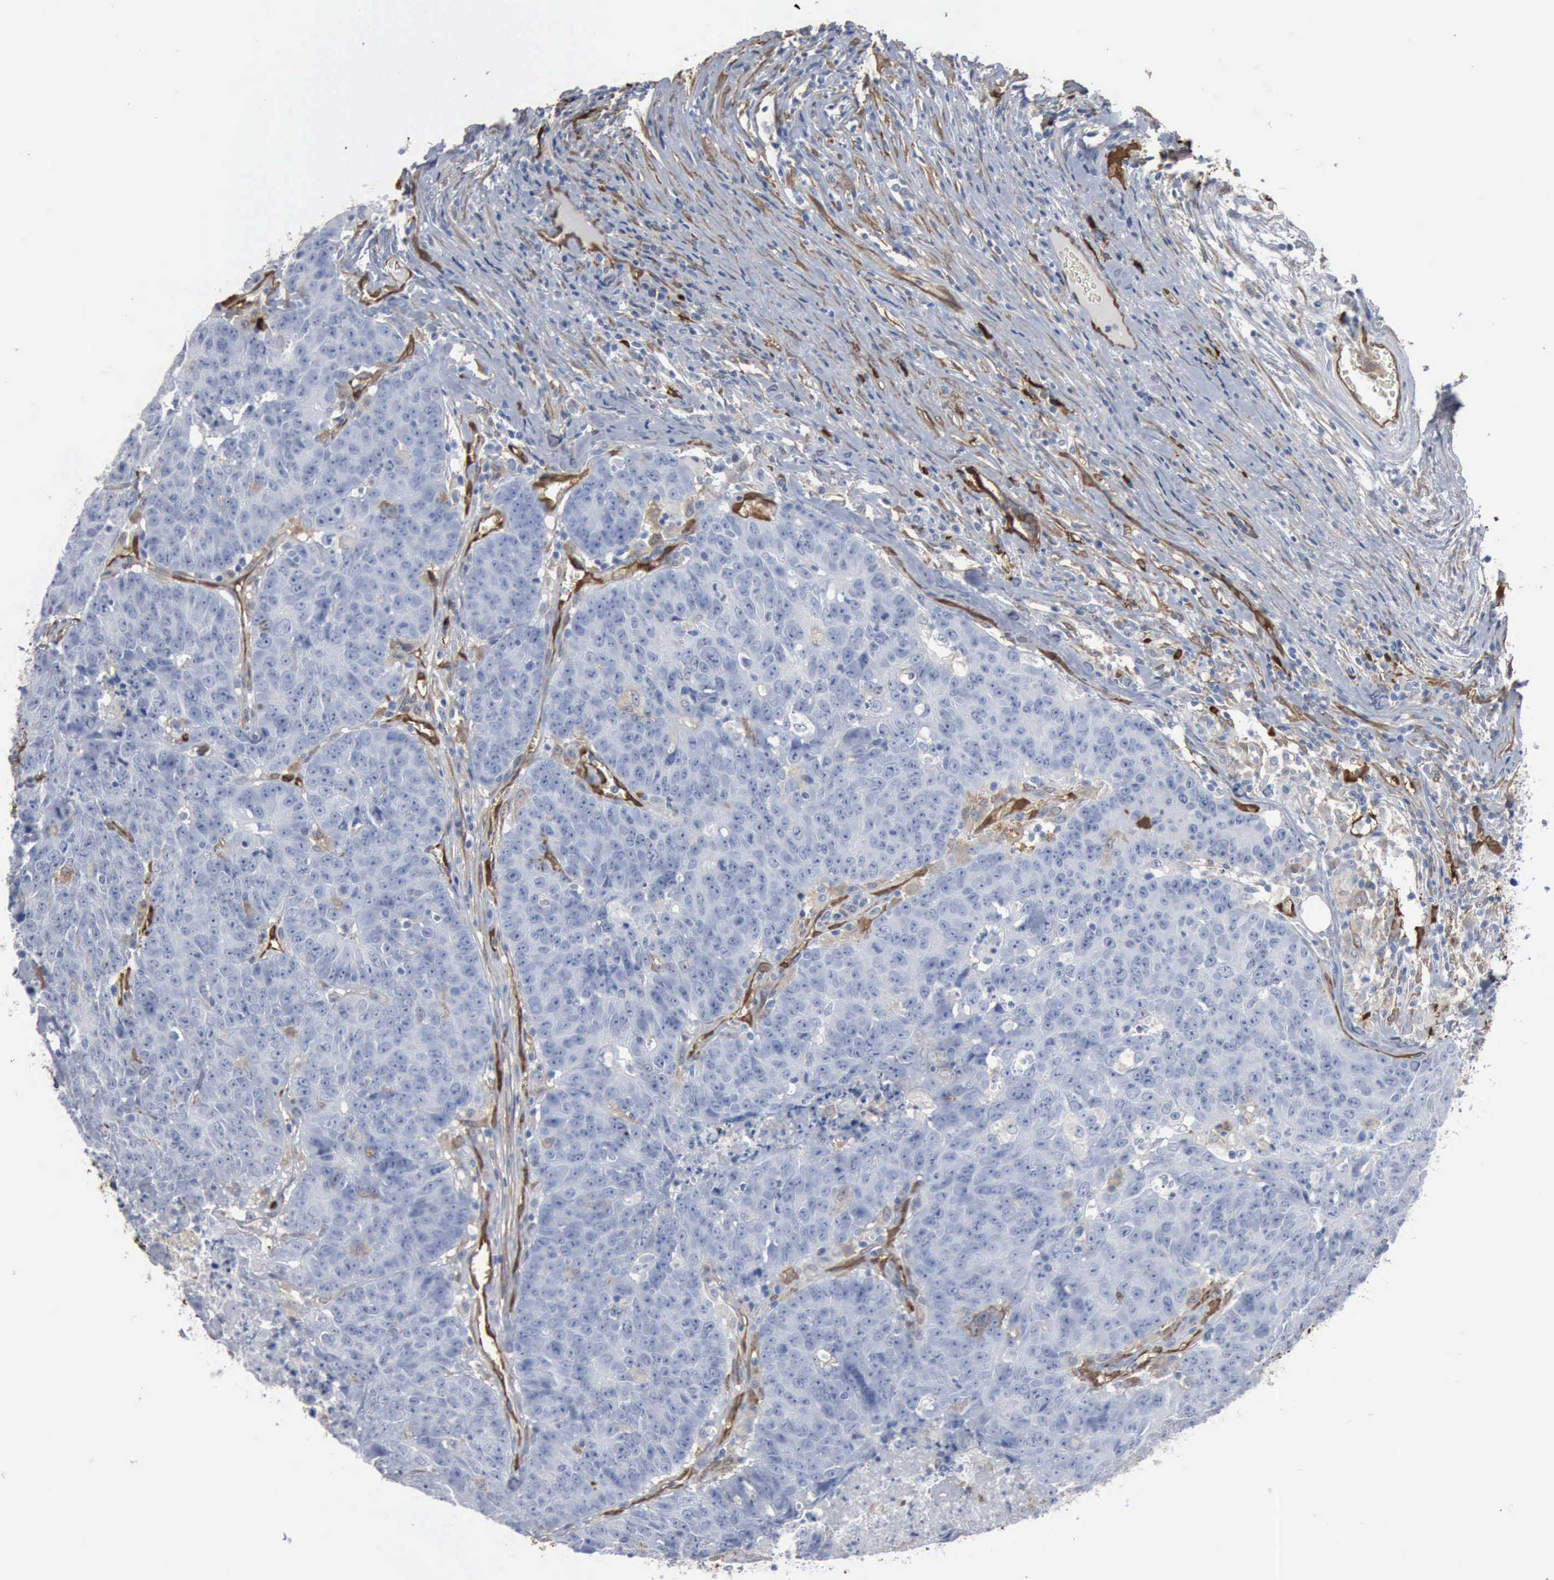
{"staining": {"intensity": "negative", "quantity": "none", "location": "none"}, "tissue": "colorectal cancer", "cell_type": "Tumor cells", "image_type": "cancer", "snomed": [{"axis": "morphology", "description": "Adenocarcinoma, NOS"}, {"axis": "topography", "description": "Colon"}], "caption": "Image shows no significant protein expression in tumor cells of colorectal cancer.", "gene": "FSCN1", "patient": {"sex": "female", "age": 53}}